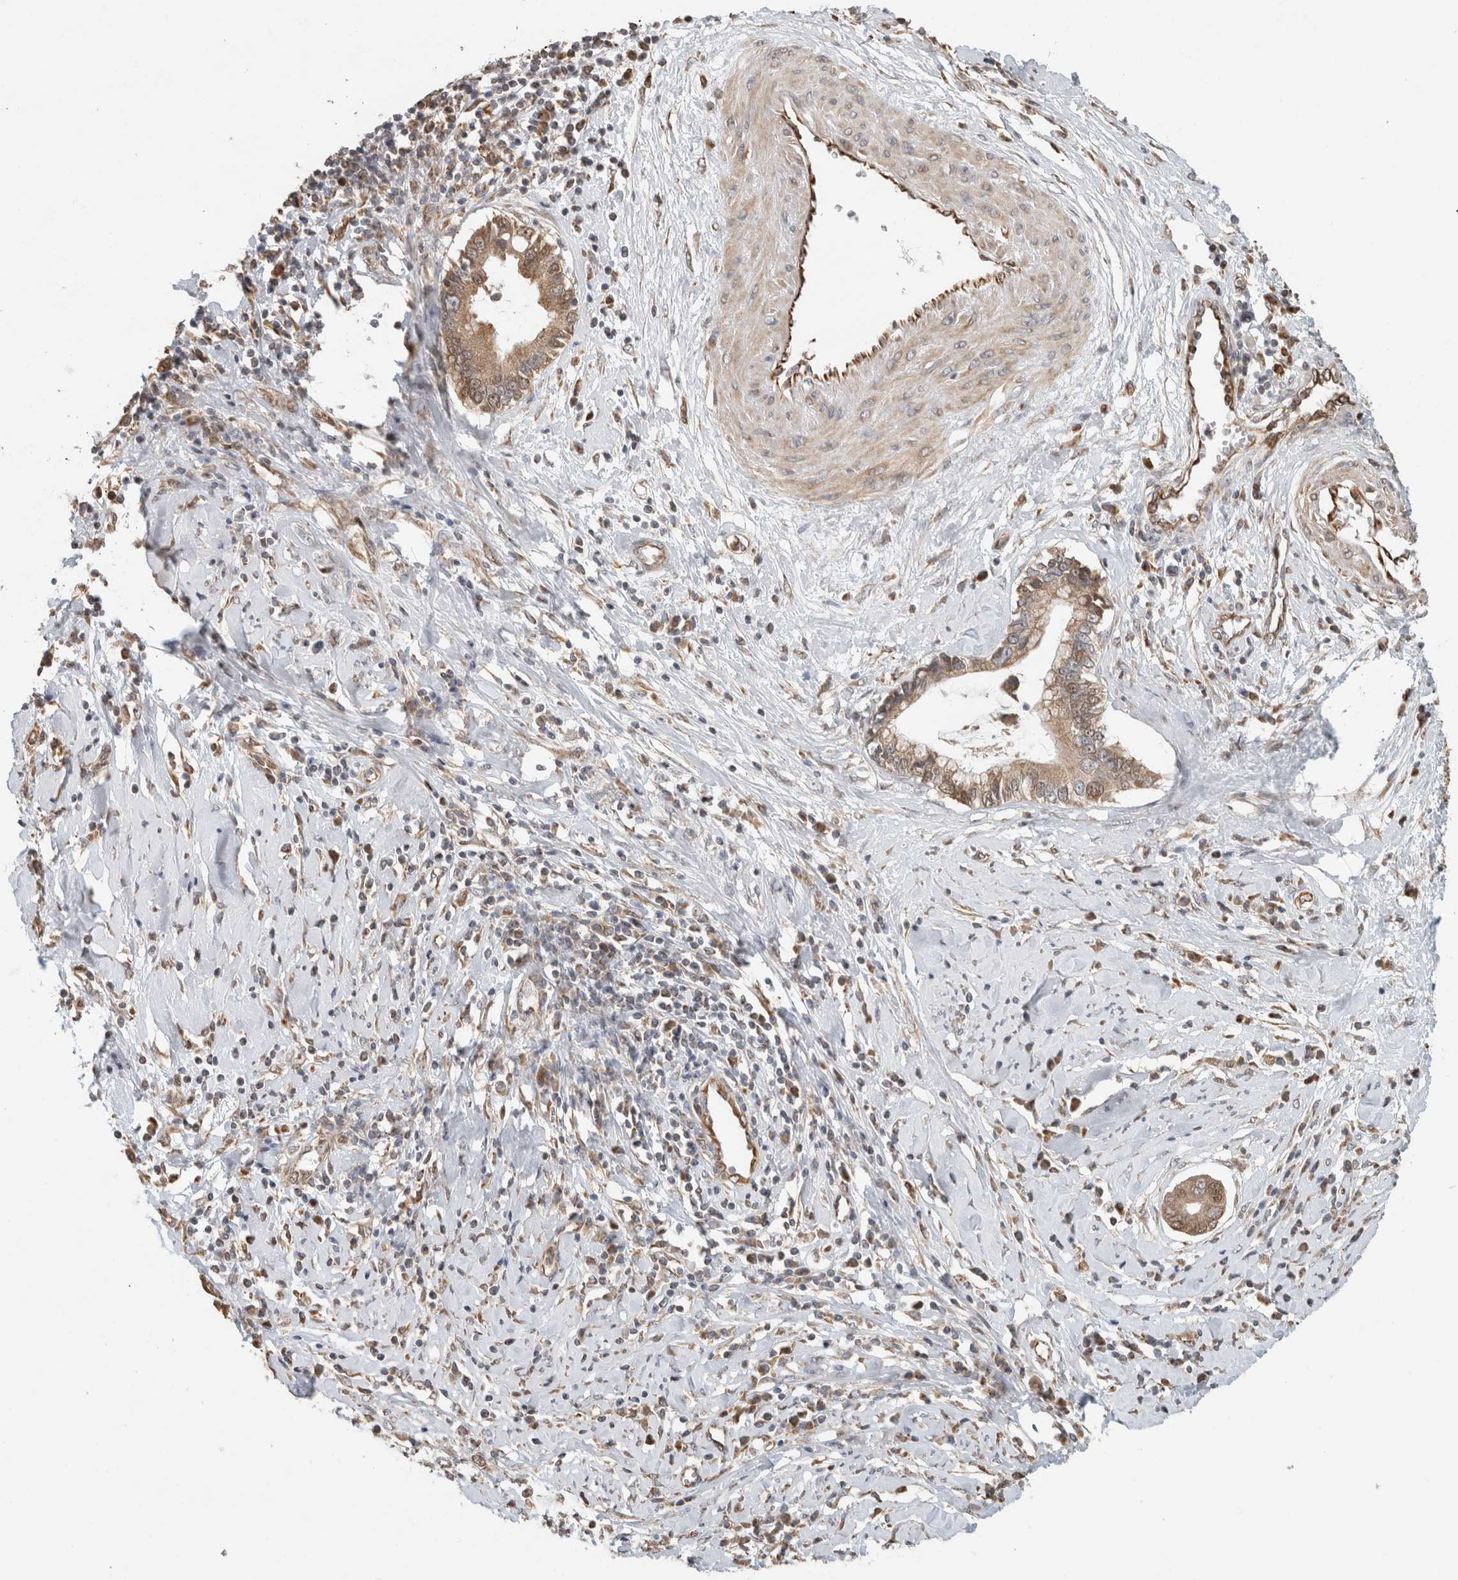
{"staining": {"intensity": "moderate", "quantity": ">75%", "location": "cytoplasmic/membranous,nuclear"}, "tissue": "cervical cancer", "cell_type": "Tumor cells", "image_type": "cancer", "snomed": [{"axis": "morphology", "description": "Adenocarcinoma, NOS"}, {"axis": "topography", "description": "Cervix"}], "caption": "An immunohistochemistry (IHC) image of neoplastic tissue is shown. Protein staining in brown shows moderate cytoplasmic/membranous and nuclear positivity in cervical adenocarcinoma within tumor cells.", "gene": "GINS4", "patient": {"sex": "female", "age": 44}}